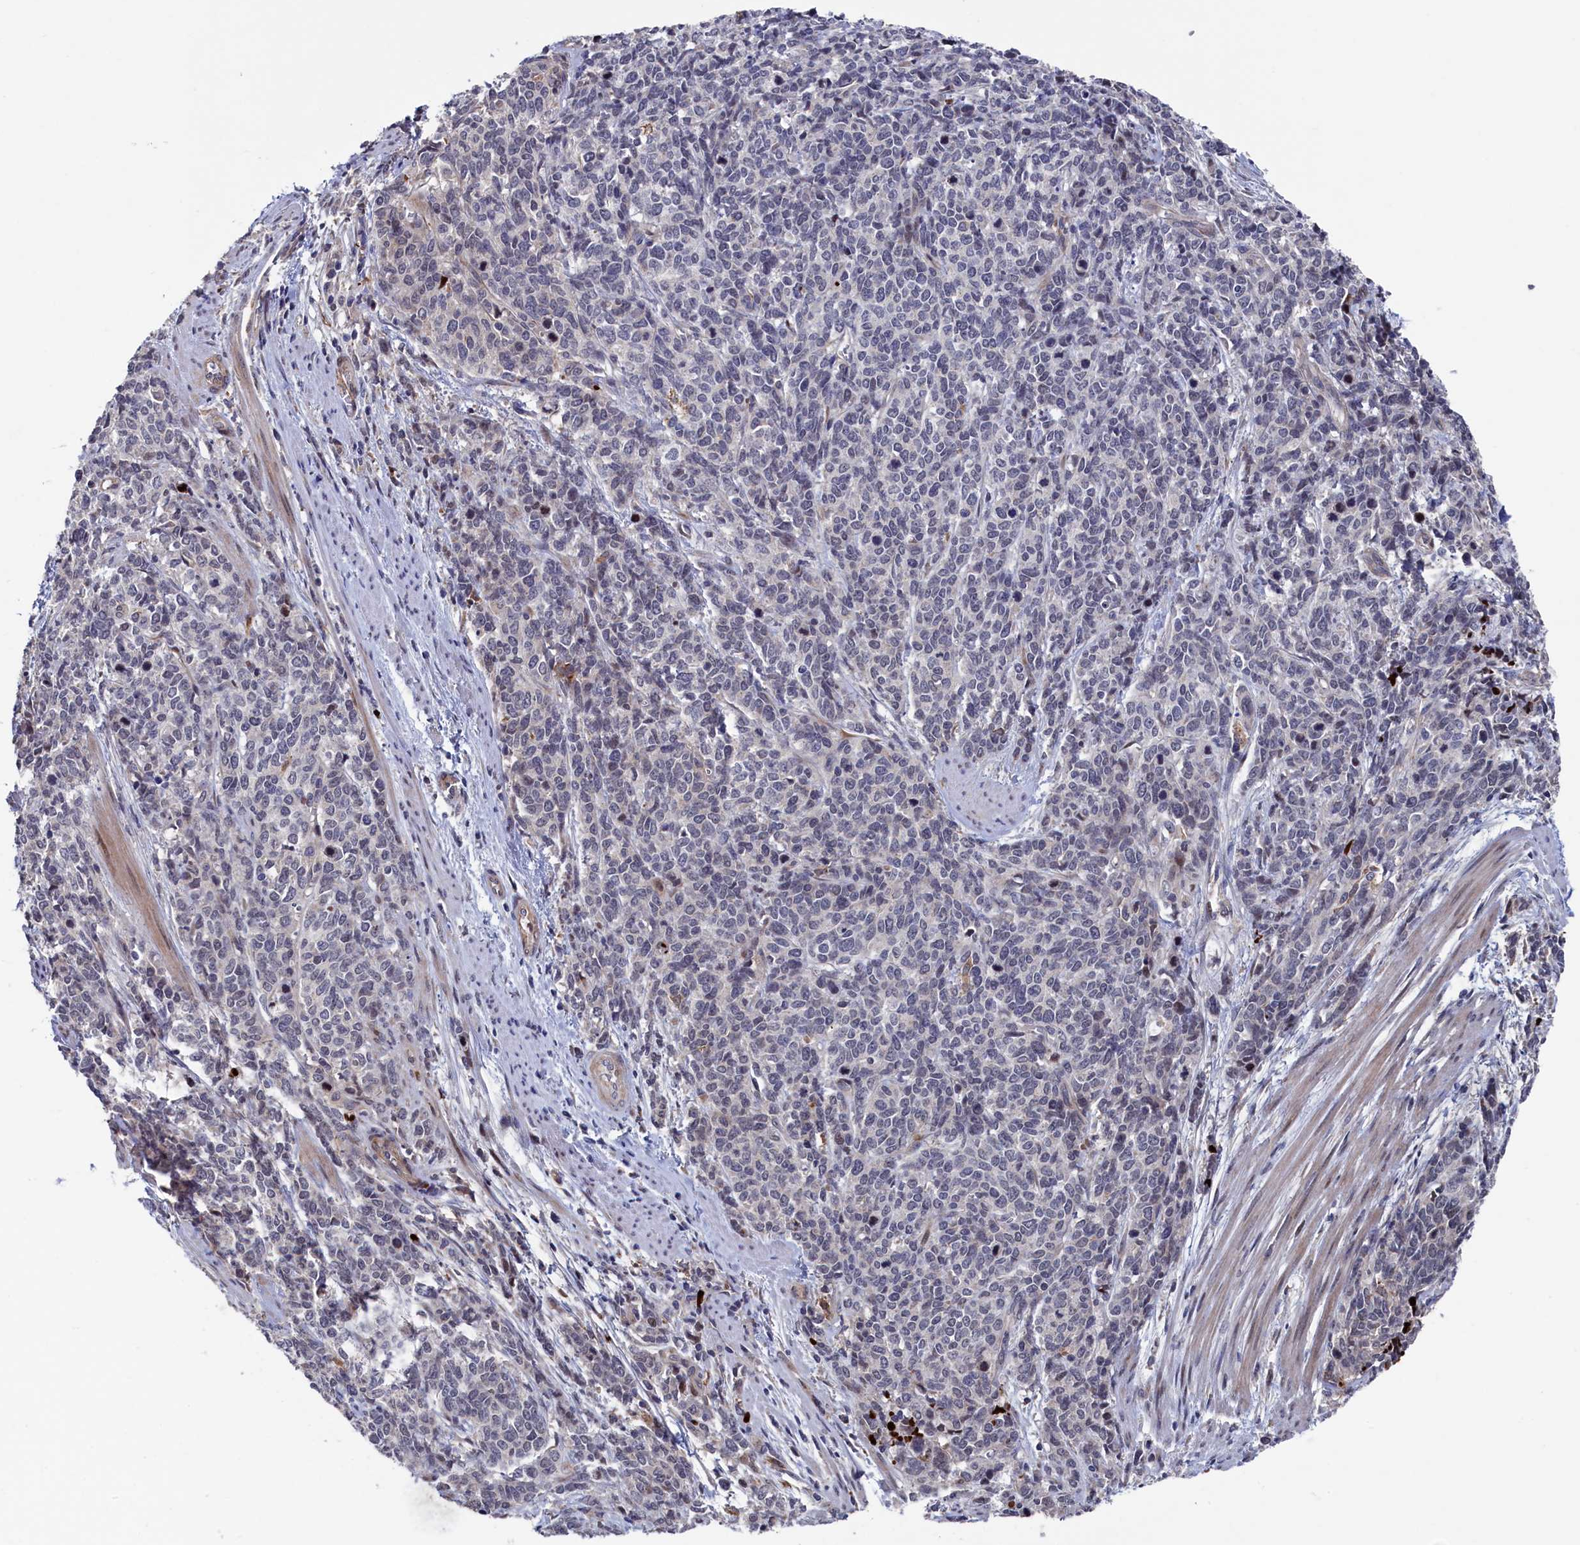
{"staining": {"intensity": "negative", "quantity": "none", "location": "none"}, "tissue": "cervical cancer", "cell_type": "Tumor cells", "image_type": "cancer", "snomed": [{"axis": "morphology", "description": "Squamous cell carcinoma, NOS"}, {"axis": "topography", "description": "Cervix"}], "caption": "Cervical cancer was stained to show a protein in brown. There is no significant staining in tumor cells. Nuclei are stained in blue.", "gene": "ZNF891", "patient": {"sex": "female", "age": 60}}